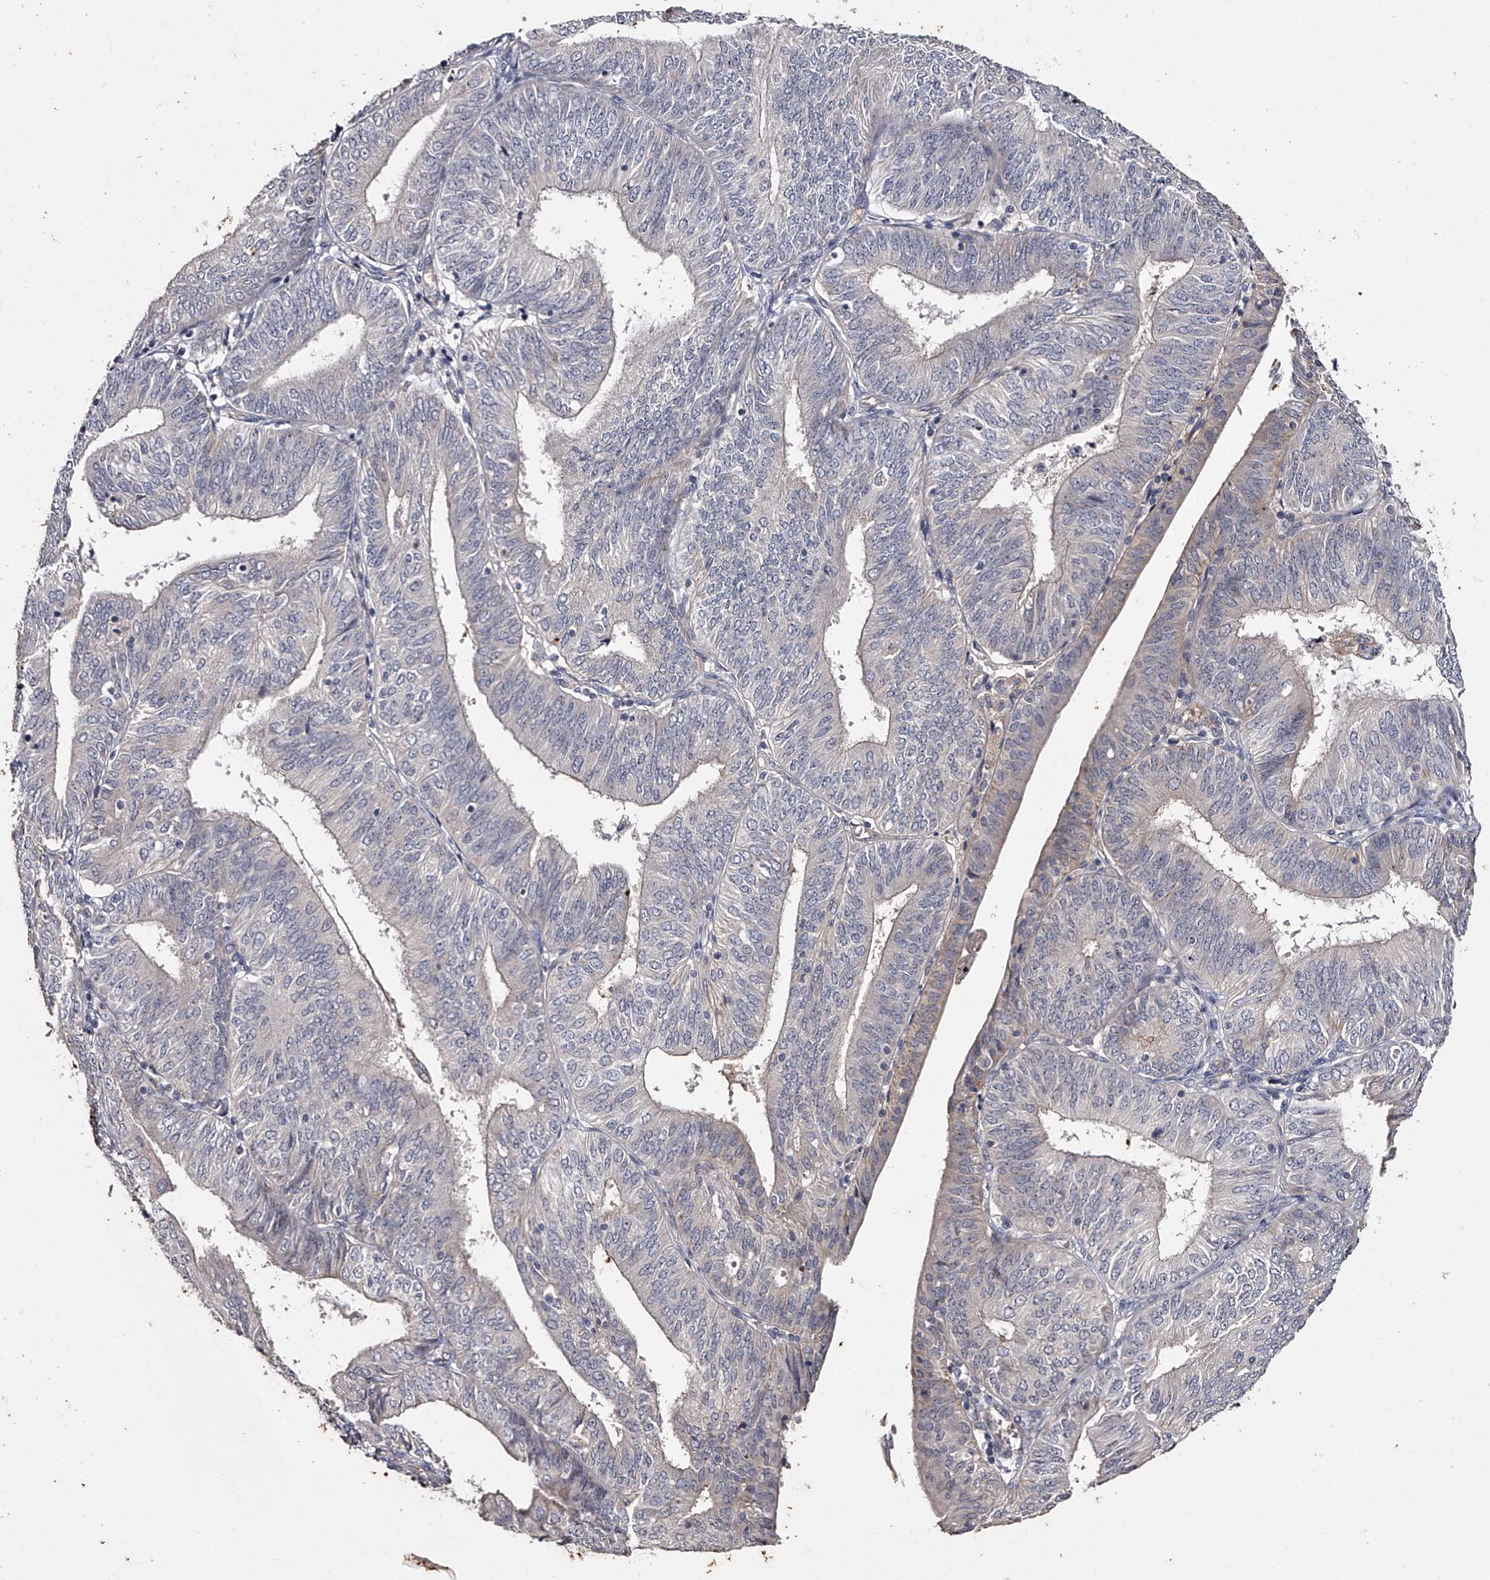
{"staining": {"intensity": "negative", "quantity": "none", "location": "none"}, "tissue": "endometrial cancer", "cell_type": "Tumor cells", "image_type": "cancer", "snomed": [{"axis": "morphology", "description": "Adenocarcinoma, NOS"}, {"axis": "topography", "description": "Endometrium"}], "caption": "This is a image of immunohistochemistry staining of endometrial cancer (adenocarcinoma), which shows no positivity in tumor cells. (DAB (3,3'-diaminobenzidine) immunohistochemistry (IHC) with hematoxylin counter stain).", "gene": "MDN1", "patient": {"sex": "female", "age": 58}}